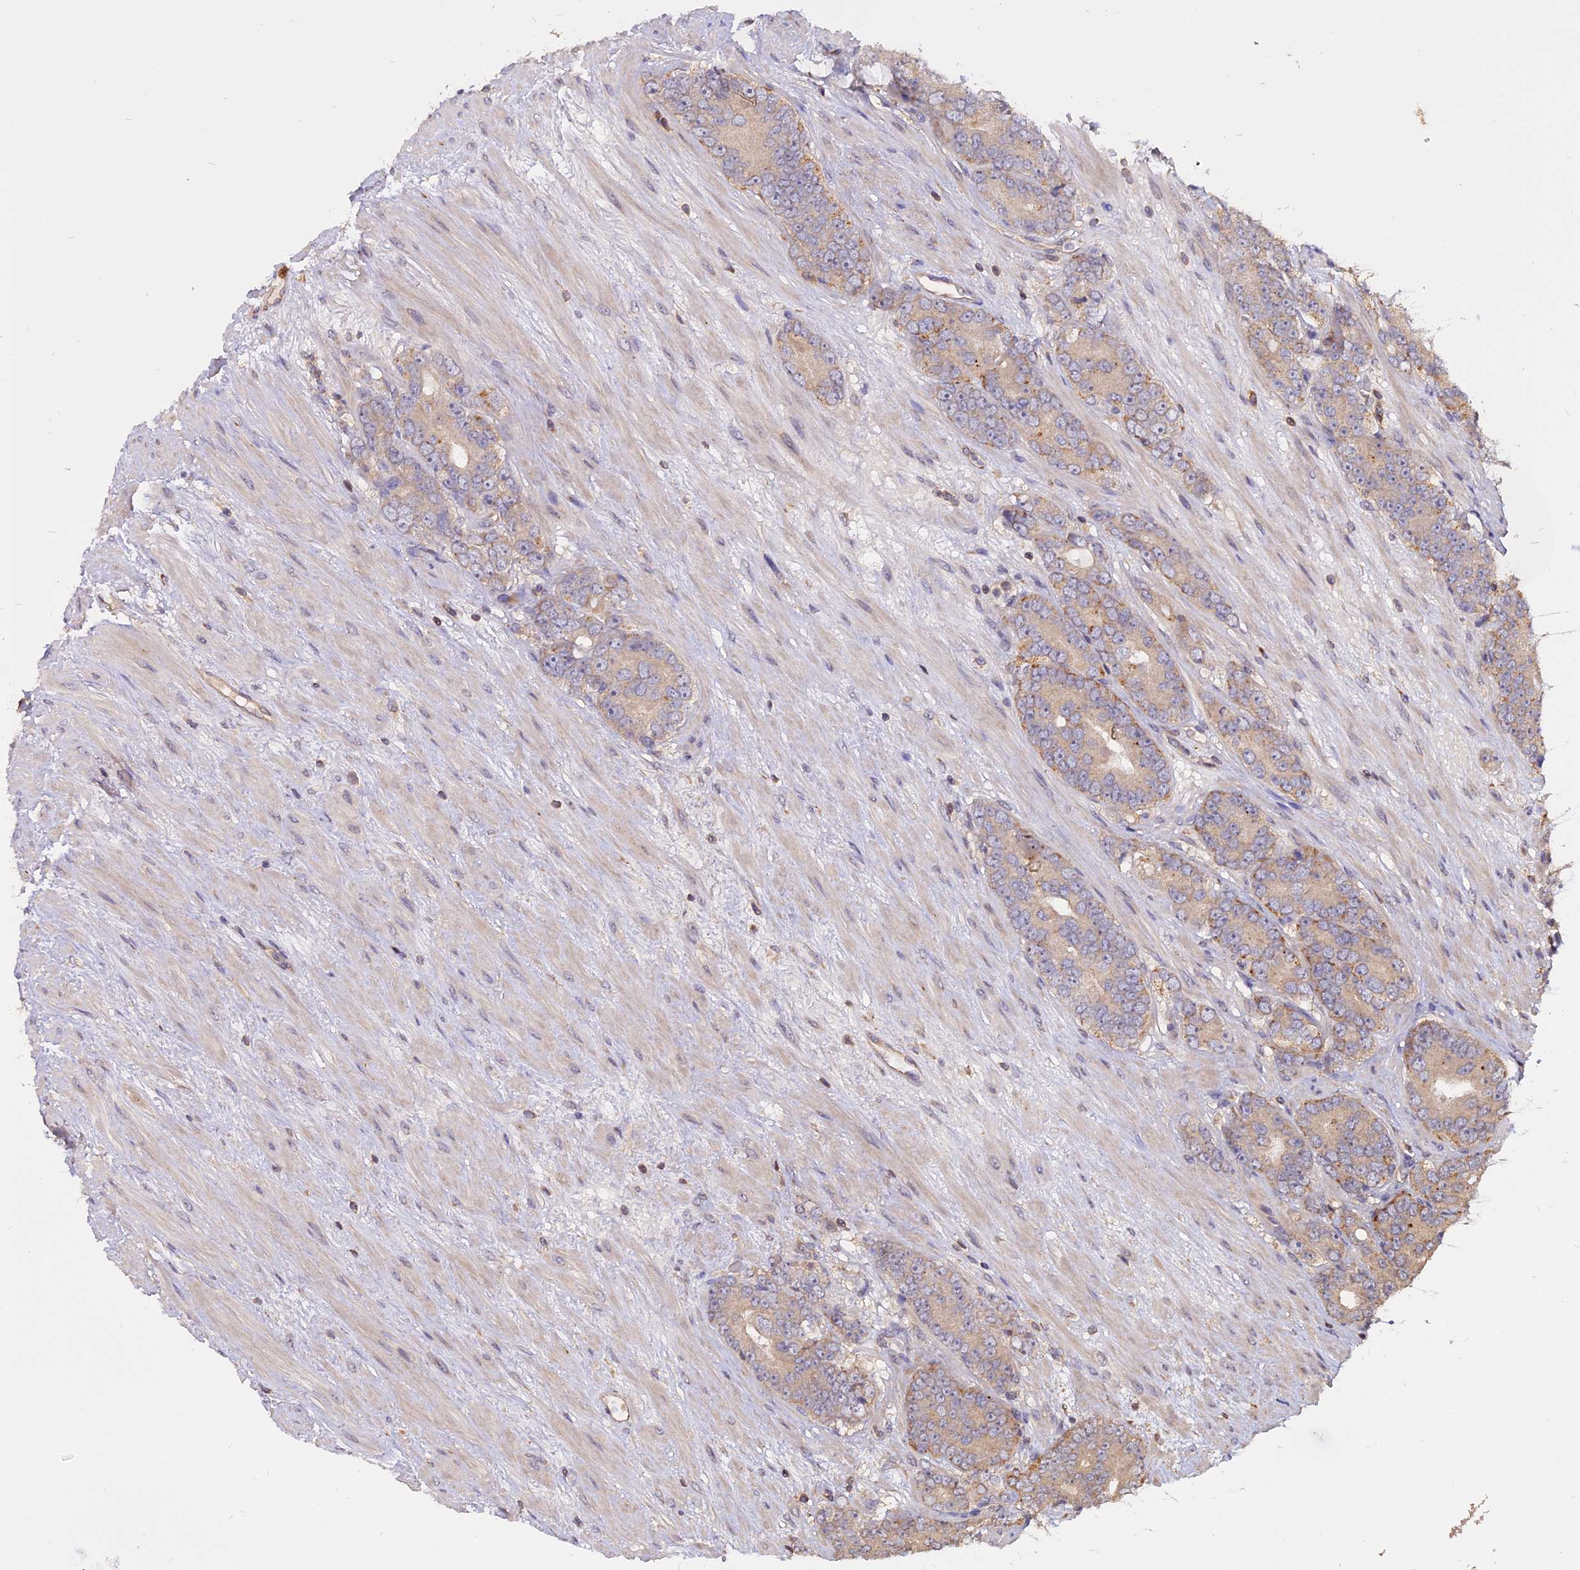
{"staining": {"intensity": "moderate", "quantity": "25%-75%", "location": "cytoplasmic/membranous"}, "tissue": "prostate cancer", "cell_type": "Tumor cells", "image_type": "cancer", "snomed": [{"axis": "morphology", "description": "Adenocarcinoma, High grade"}, {"axis": "topography", "description": "Prostate"}], "caption": "The immunohistochemical stain shows moderate cytoplasmic/membranous positivity in tumor cells of prostate adenocarcinoma (high-grade) tissue.", "gene": "CARMIL2", "patient": {"sex": "male", "age": 64}}